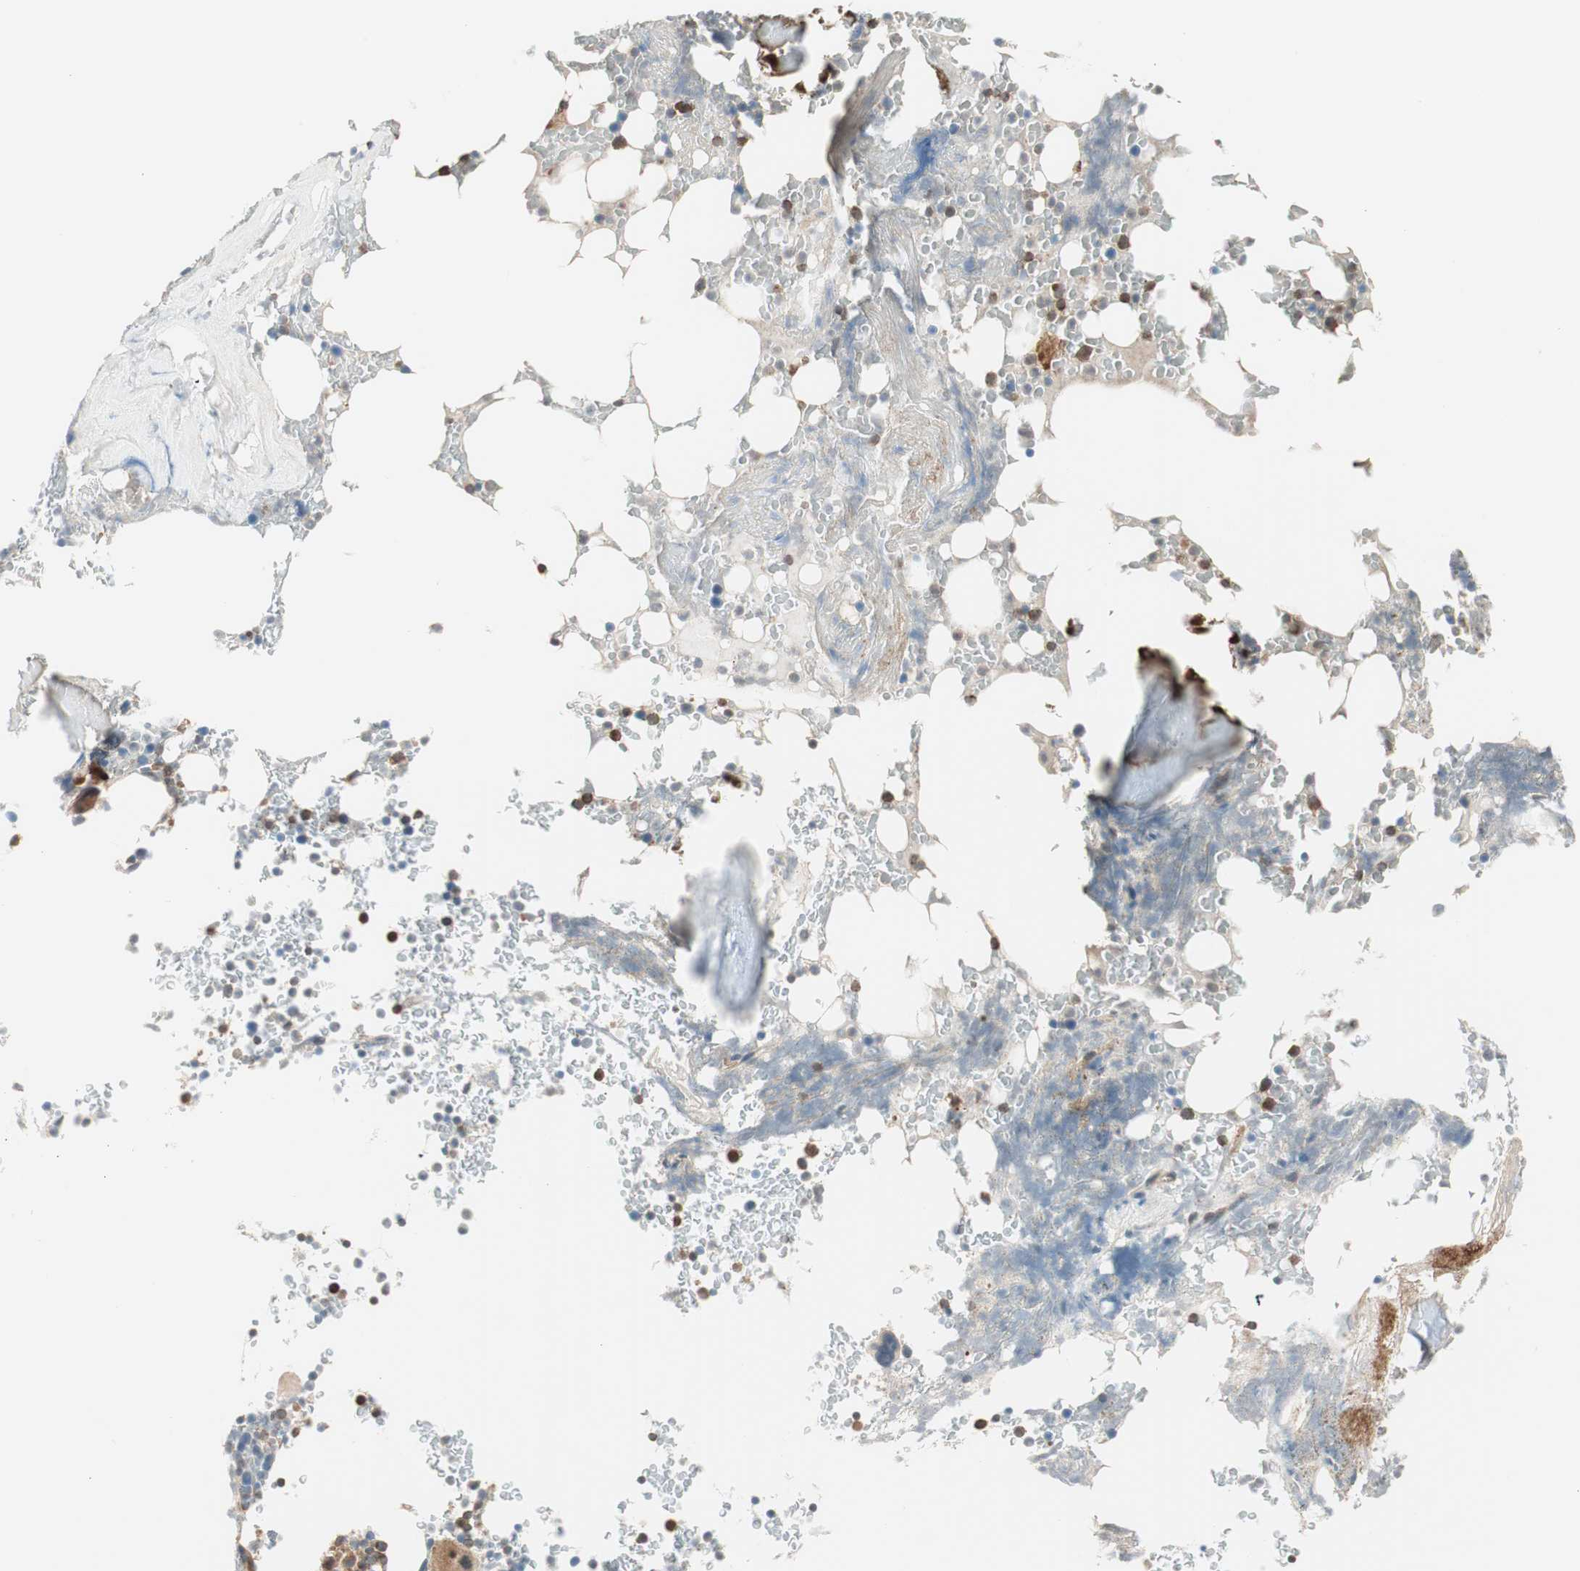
{"staining": {"intensity": "strong", "quantity": "25%-75%", "location": "cytoplasmic/membranous"}, "tissue": "bone marrow", "cell_type": "Hematopoietic cells", "image_type": "normal", "snomed": [{"axis": "morphology", "description": "Normal tissue, NOS"}, {"axis": "topography", "description": "Bone marrow"}], "caption": "A micrograph showing strong cytoplasmic/membranous positivity in approximately 25%-75% of hematopoietic cells in benign bone marrow, as visualized by brown immunohistochemical staining.", "gene": "ABI1", "patient": {"sex": "female", "age": 66}}